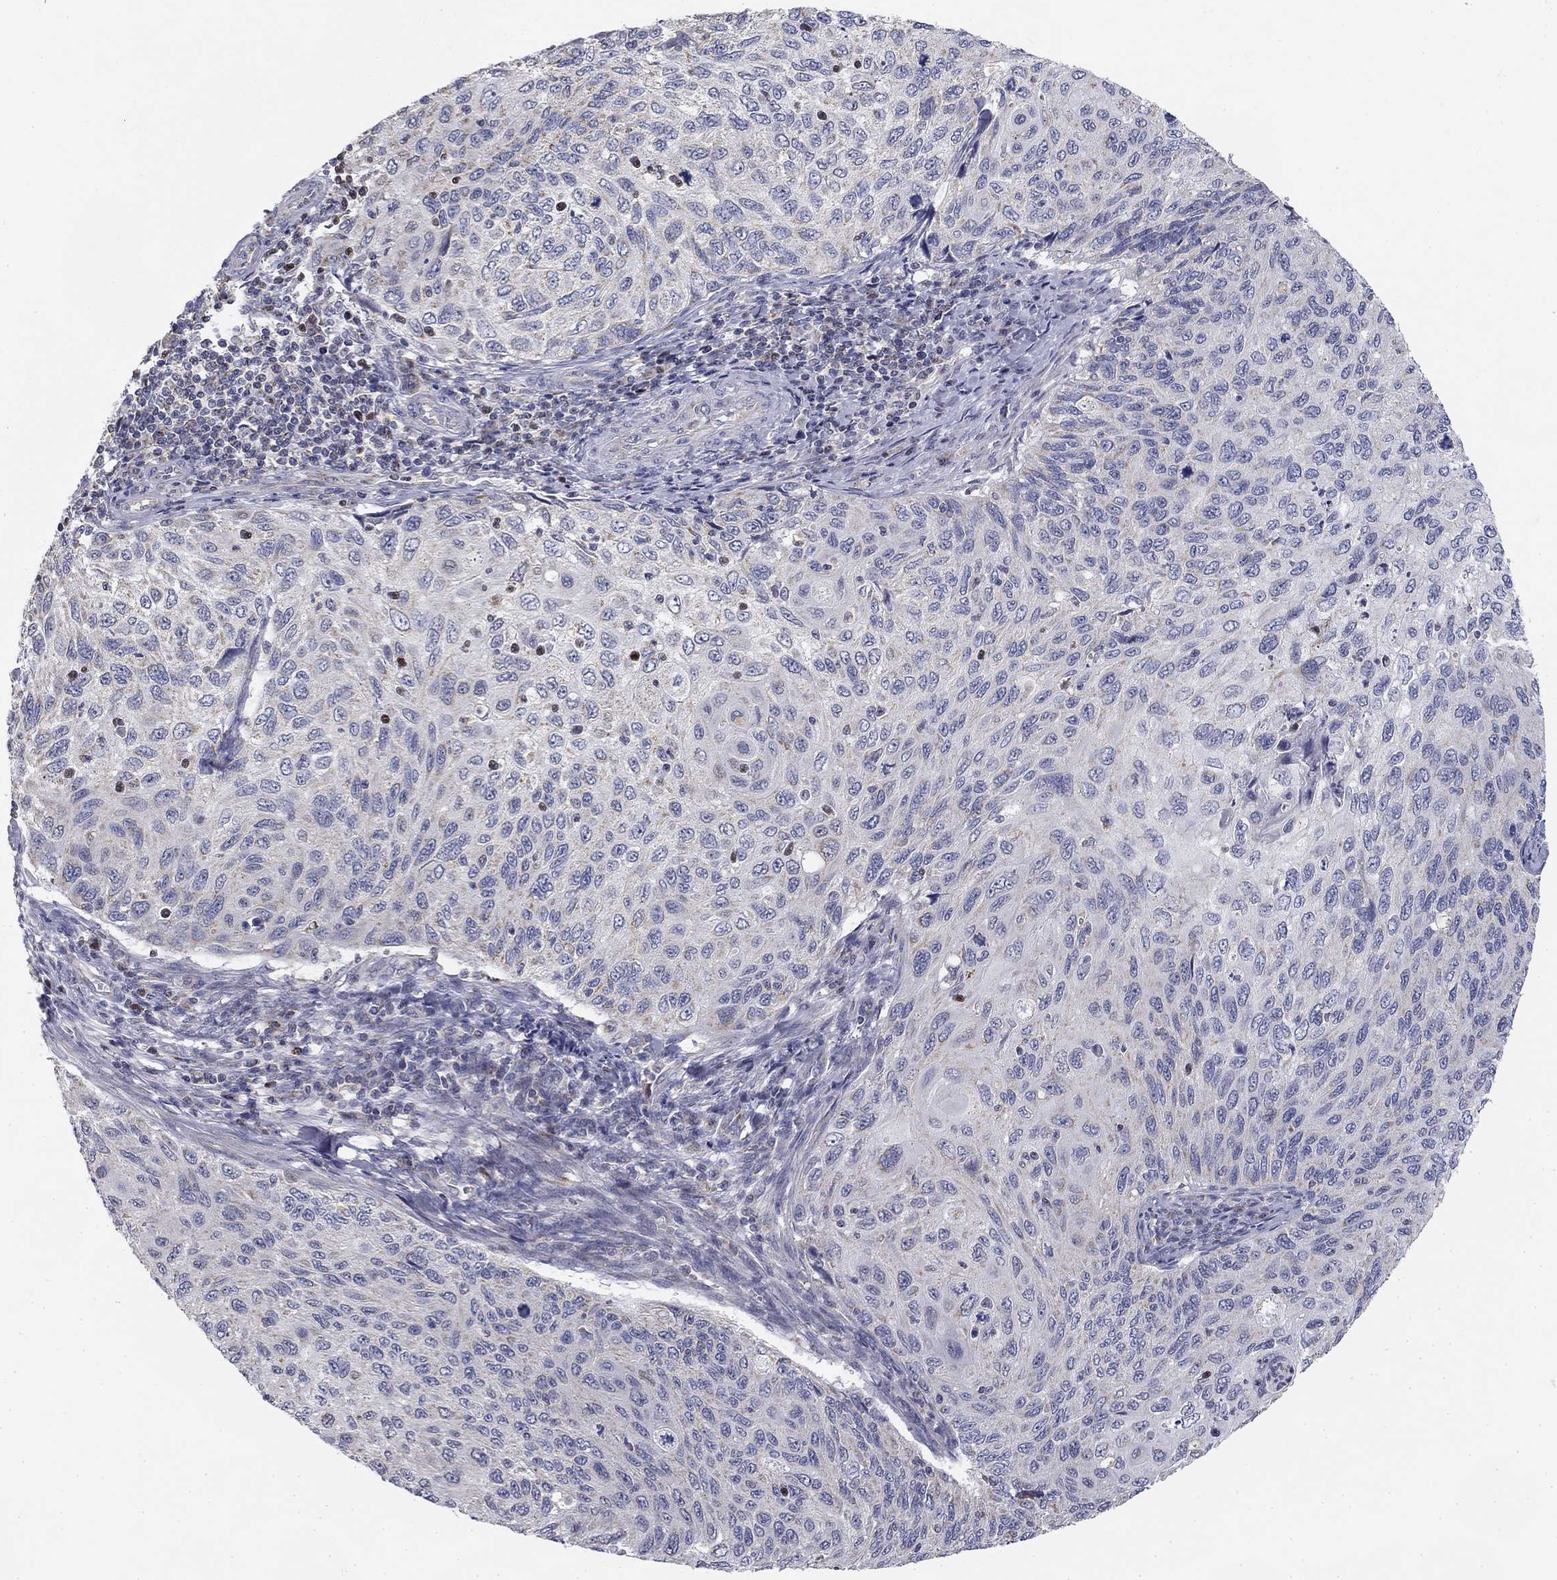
{"staining": {"intensity": "negative", "quantity": "none", "location": "none"}, "tissue": "cervical cancer", "cell_type": "Tumor cells", "image_type": "cancer", "snomed": [{"axis": "morphology", "description": "Squamous cell carcinoma, NOS"}, {"axis": "topography", "description": "Cervix"}], "caption": "Cervical cancer stained for a protein using immunohistochemistry (IHC) demonstrates no staining tumor cells.", "gene": "SLC2A9", "patient": {"sex": "female", "age": 70}}